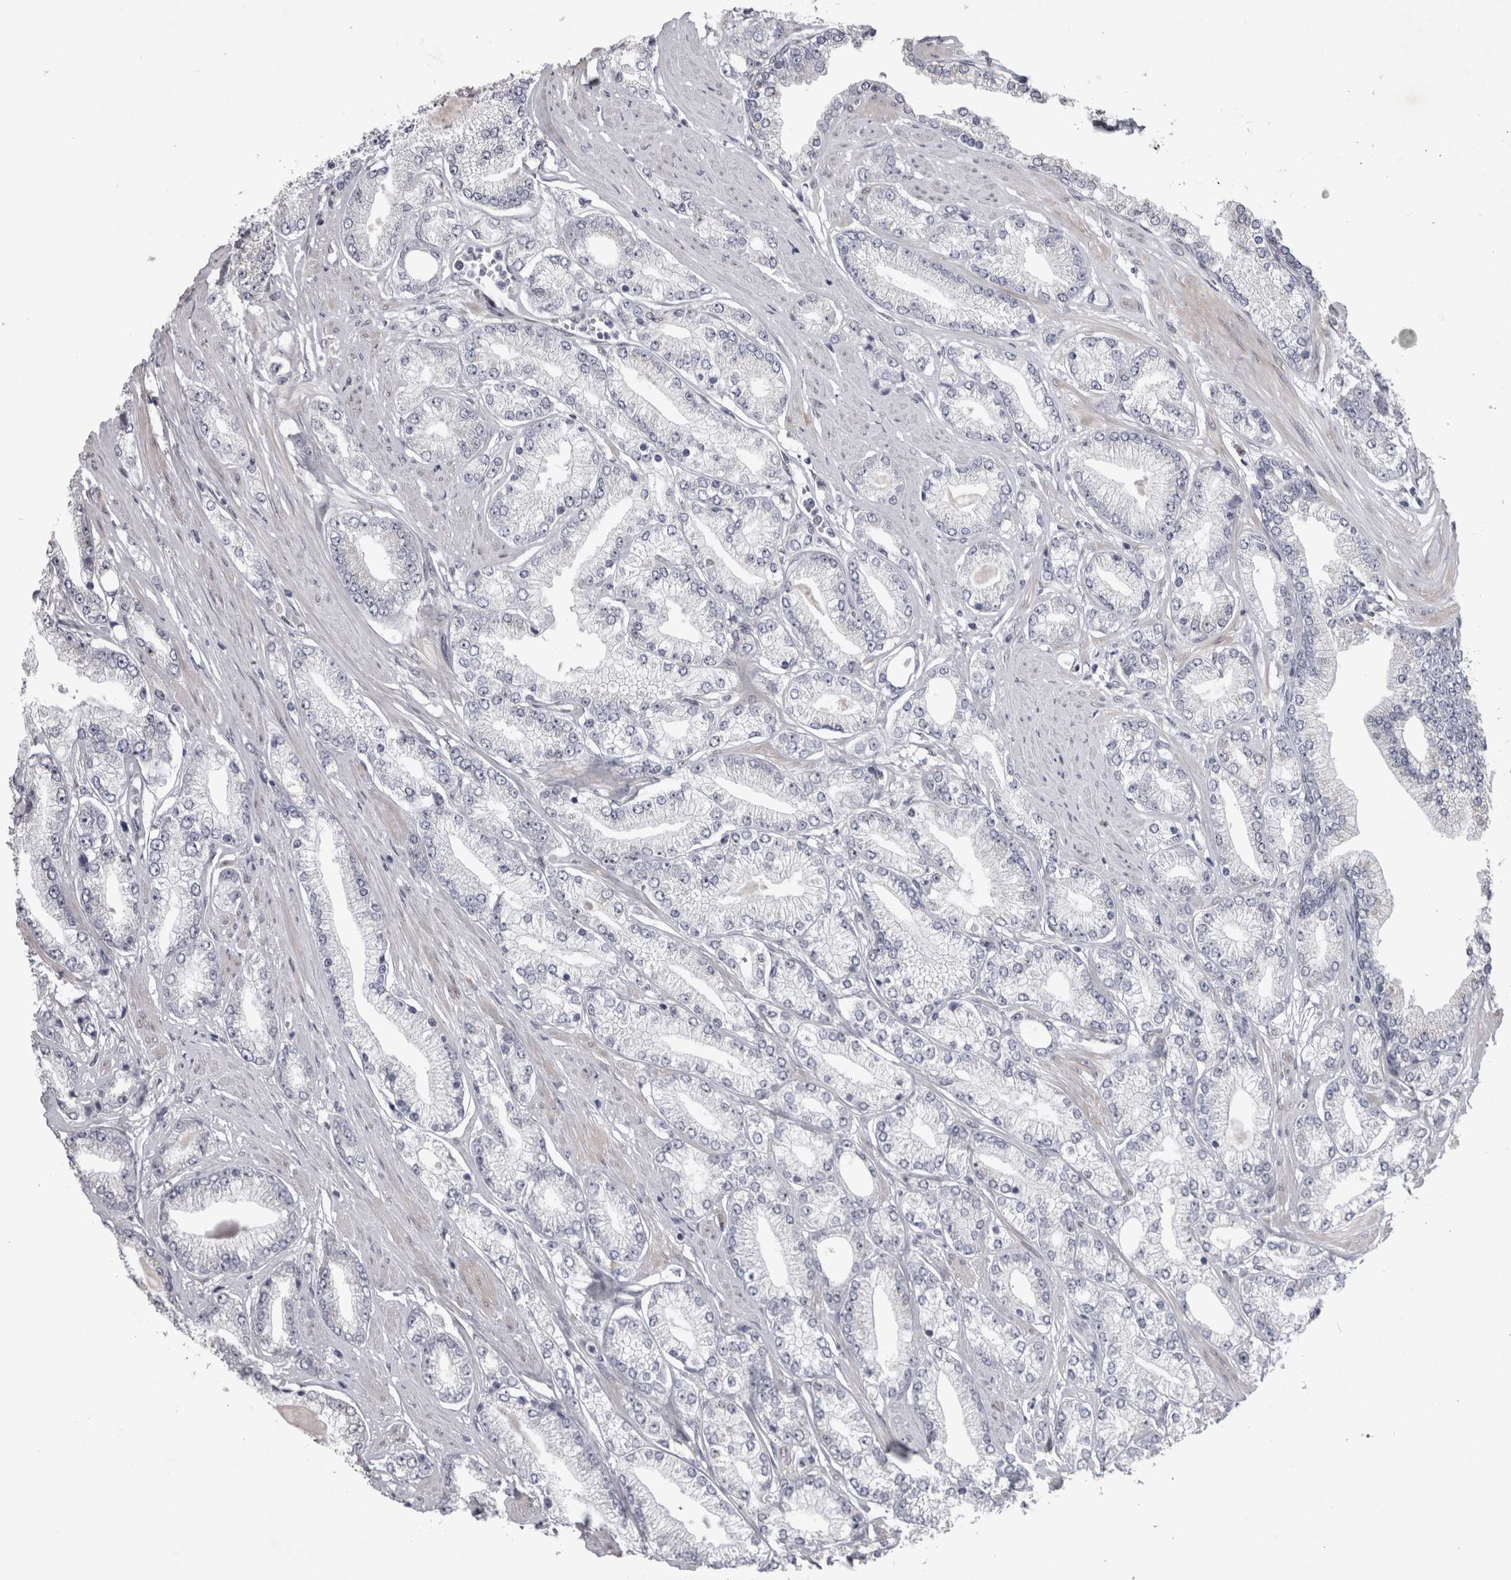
{"staining": {"intensity": "negative", "quantity": "none", "location": "none"}, "tissue": "prostate cancer", "cell_type": "Tumor cells", "image_type": "cancer", "snomed": [{"axis": "morphology", "description": "Adenocarcinoma, Low grade"}, {"axis": "topography", "description": "Prostate"}], "caption": "DAB (3,3'-diaminobenzidine) immunohistochemical staining of prostate cancer demonstrates no significant positivity in tumor cells.", "gene": "IFI44", "patient": {"sex": "male", "age": 62}}